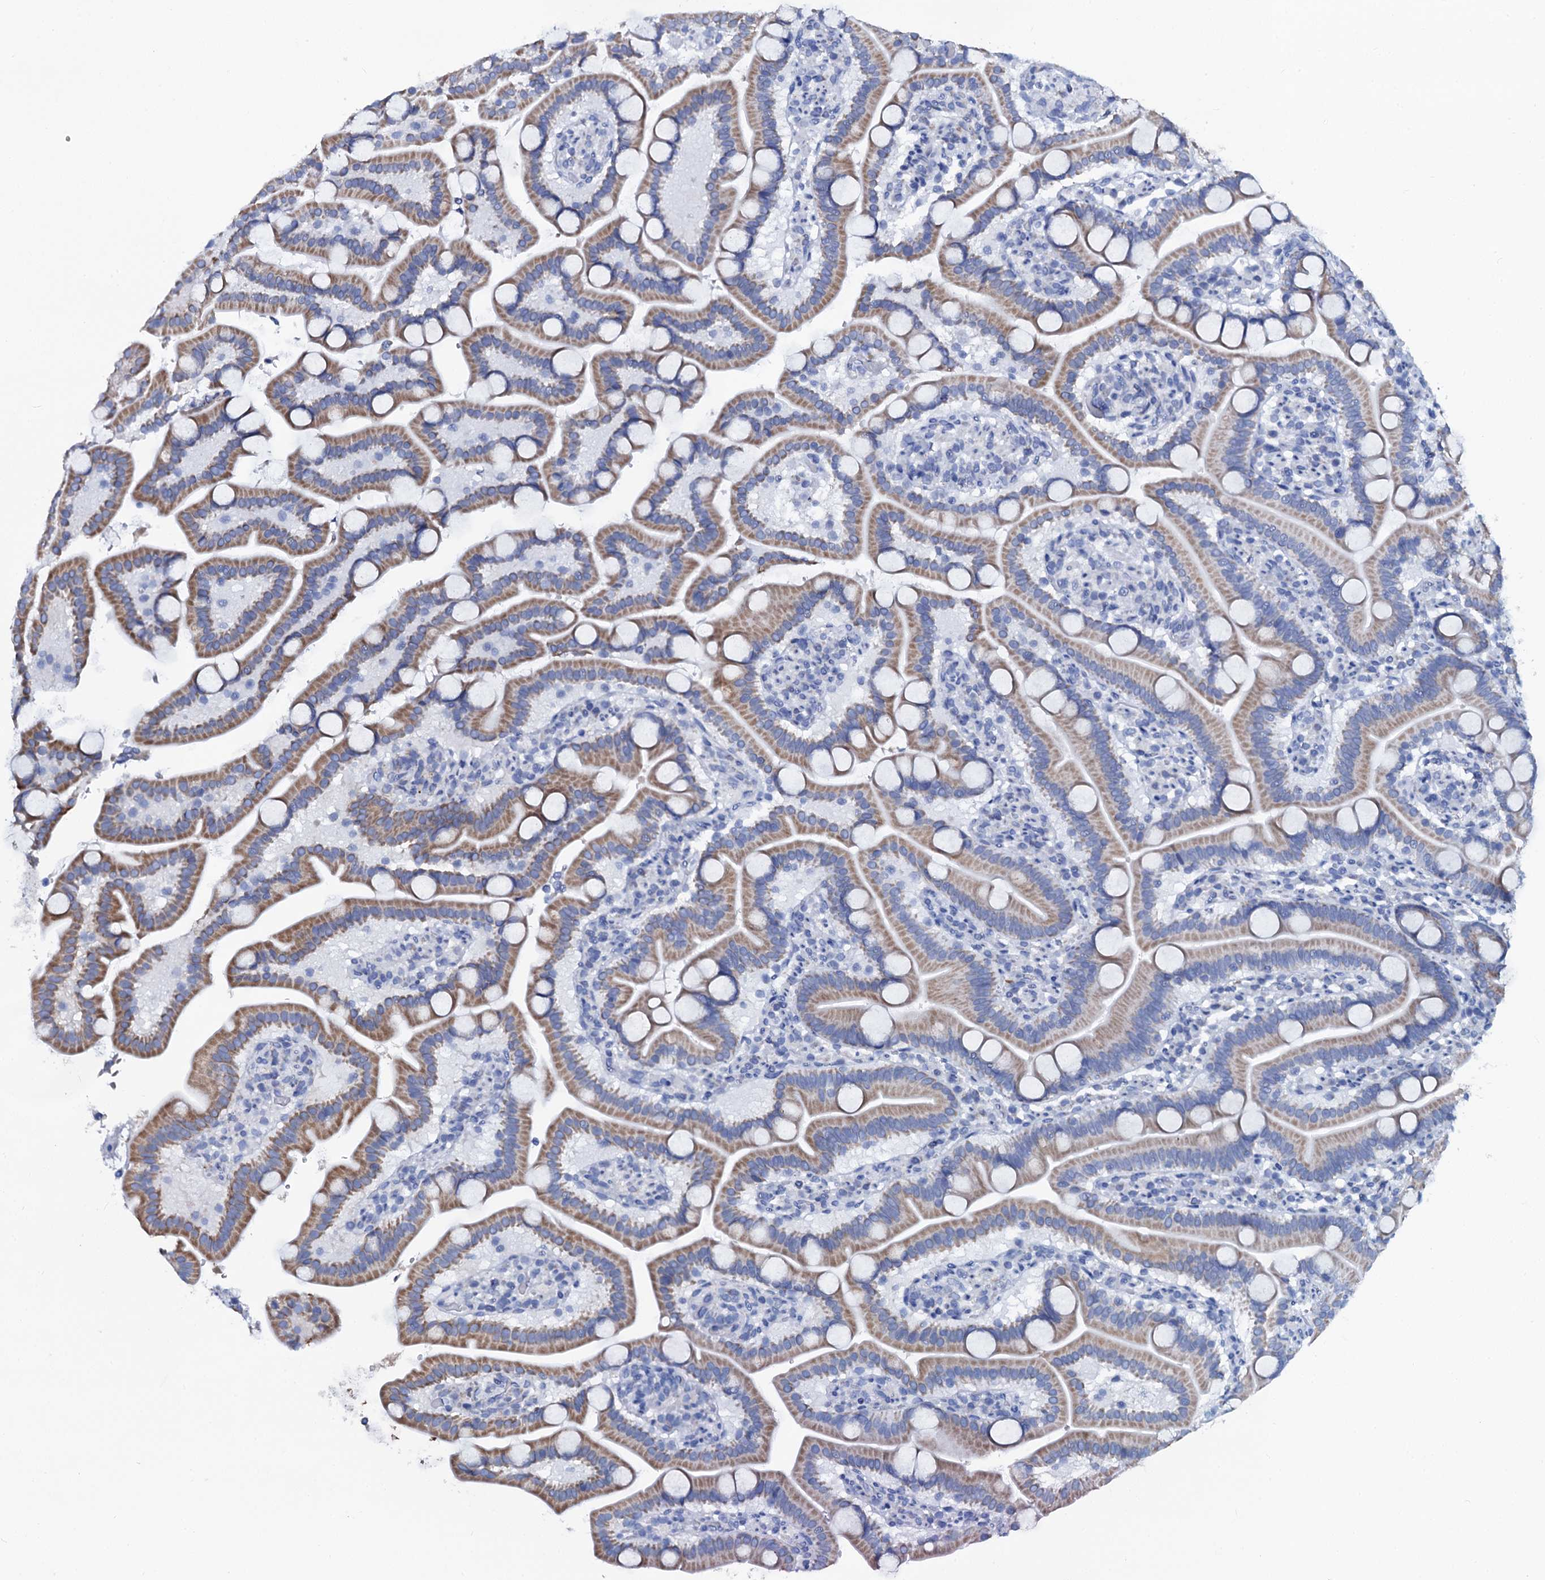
{"staining": {"intensity": "moderate", "quantity": ">75%", "location": "cytoplasmic/membranous"}, "tissue": "duodenum", "cell_type": "Glandular cells", "image_type": "normal", "snomed": [{"axis": "morphology", "description": "Normal tissue, NOS"}, {"axis": "topography", "description": "Duodenum"}], "caption": "High-magnification brightfield microscopy of benign duodenum stained with DAB (brown) and counterstained with hematoxylin (blue). glandular cells exhibit moderate cytoplasmic/membranous positivity is appreciated in approximately>75% of cells. Using DAB (brown) and hematoxylin (blue) stains, captured at high magnification using brightfield microscopy.", "gene": "SLC37A4", "patient": {"sex": "male", "age": 55}}